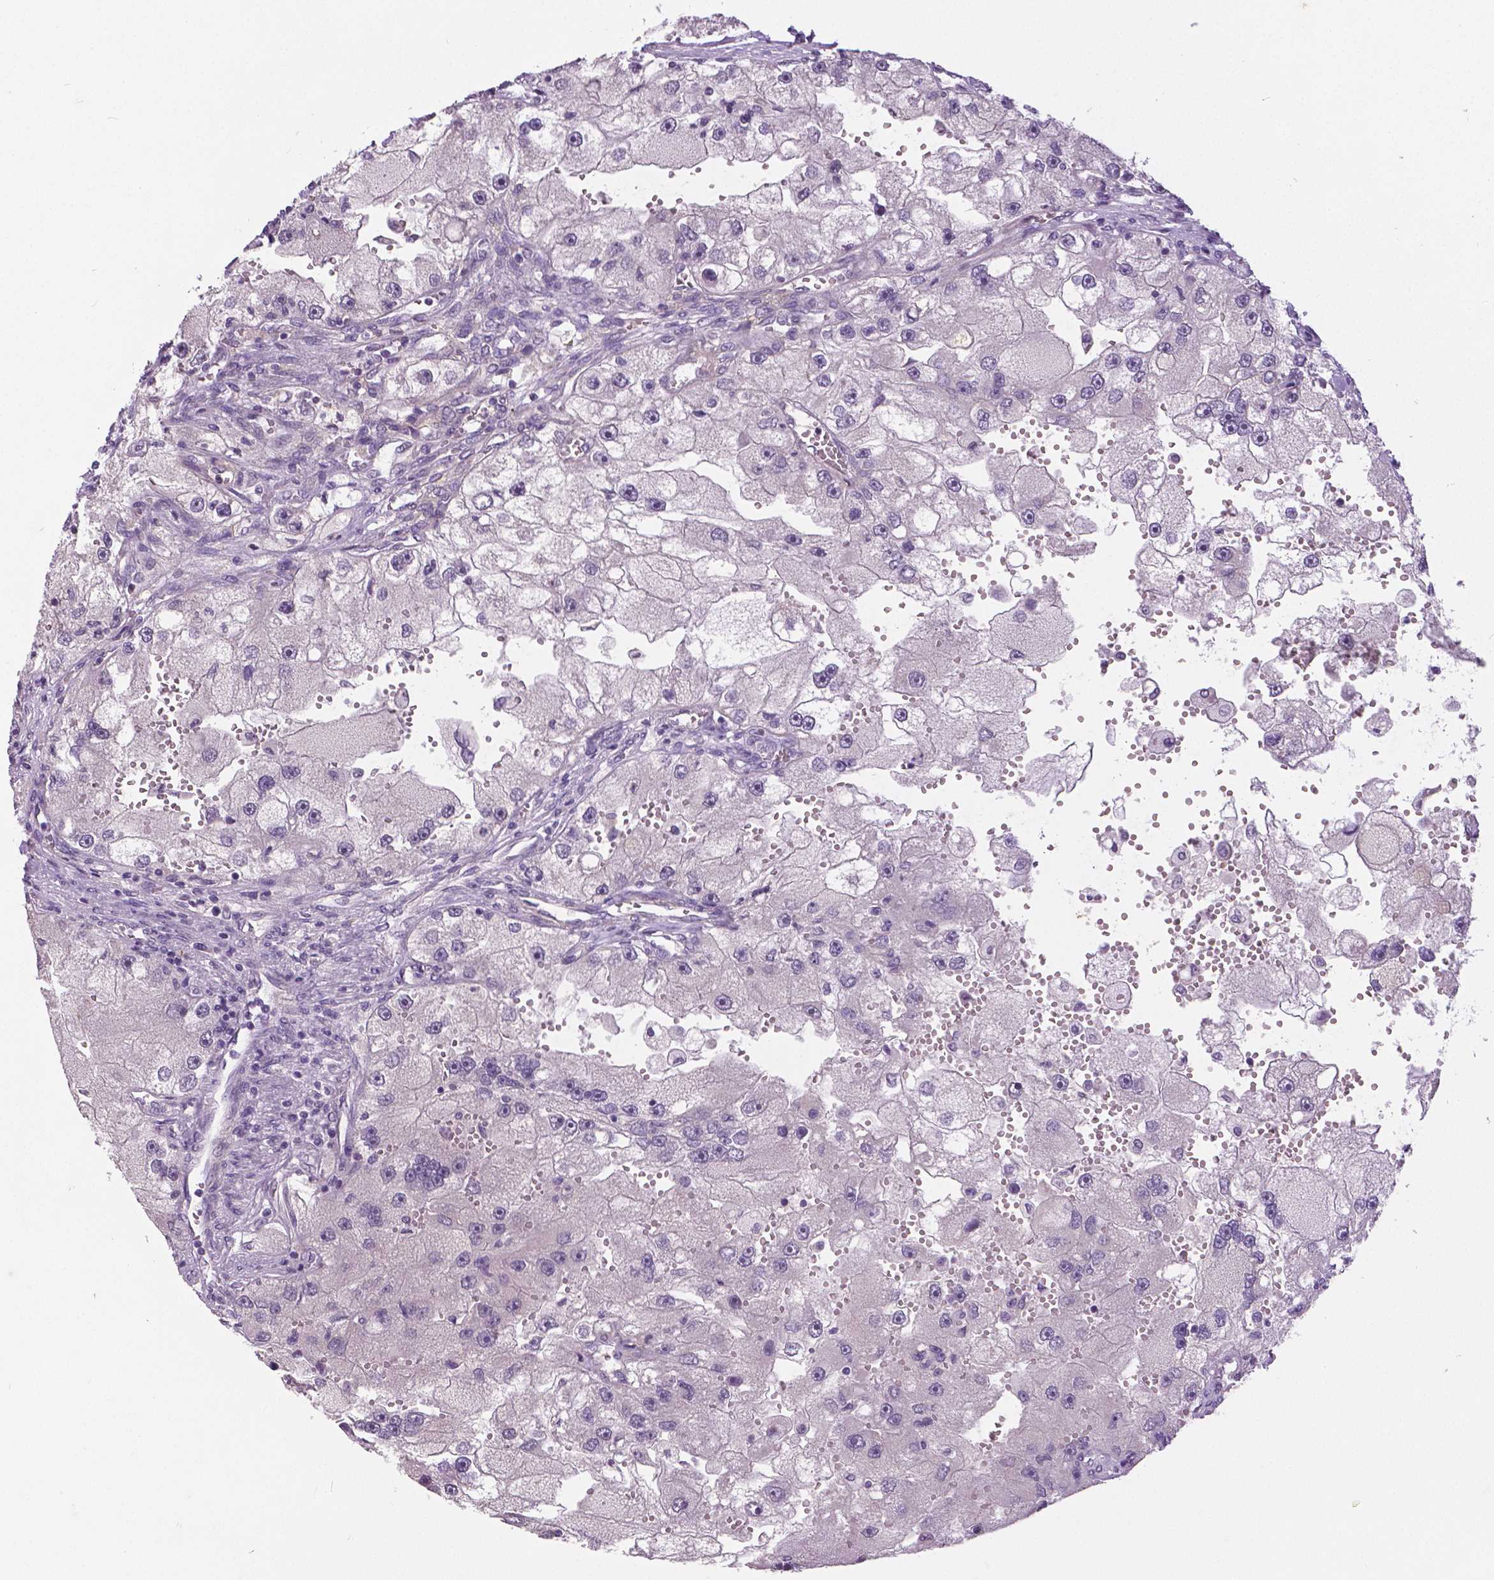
{"staining": {"intensity": "negative", "quantity": "none", "location": "none"}, "tissue": "renal cancer", "cell_type": "Tumor cells", "image_type": "cancer", "snomed": [{"axis": "morphology", "description": "Adenocarcinoma, NOS"}, {"axis": "topography", "description": "Kidney"}], "caption": "DAB immunohistochemical staining of human renal cancer shows no significant positivity in tumor cells.", "gene": "FOXA1", "patient": {"sex": "male", "age": 63}}